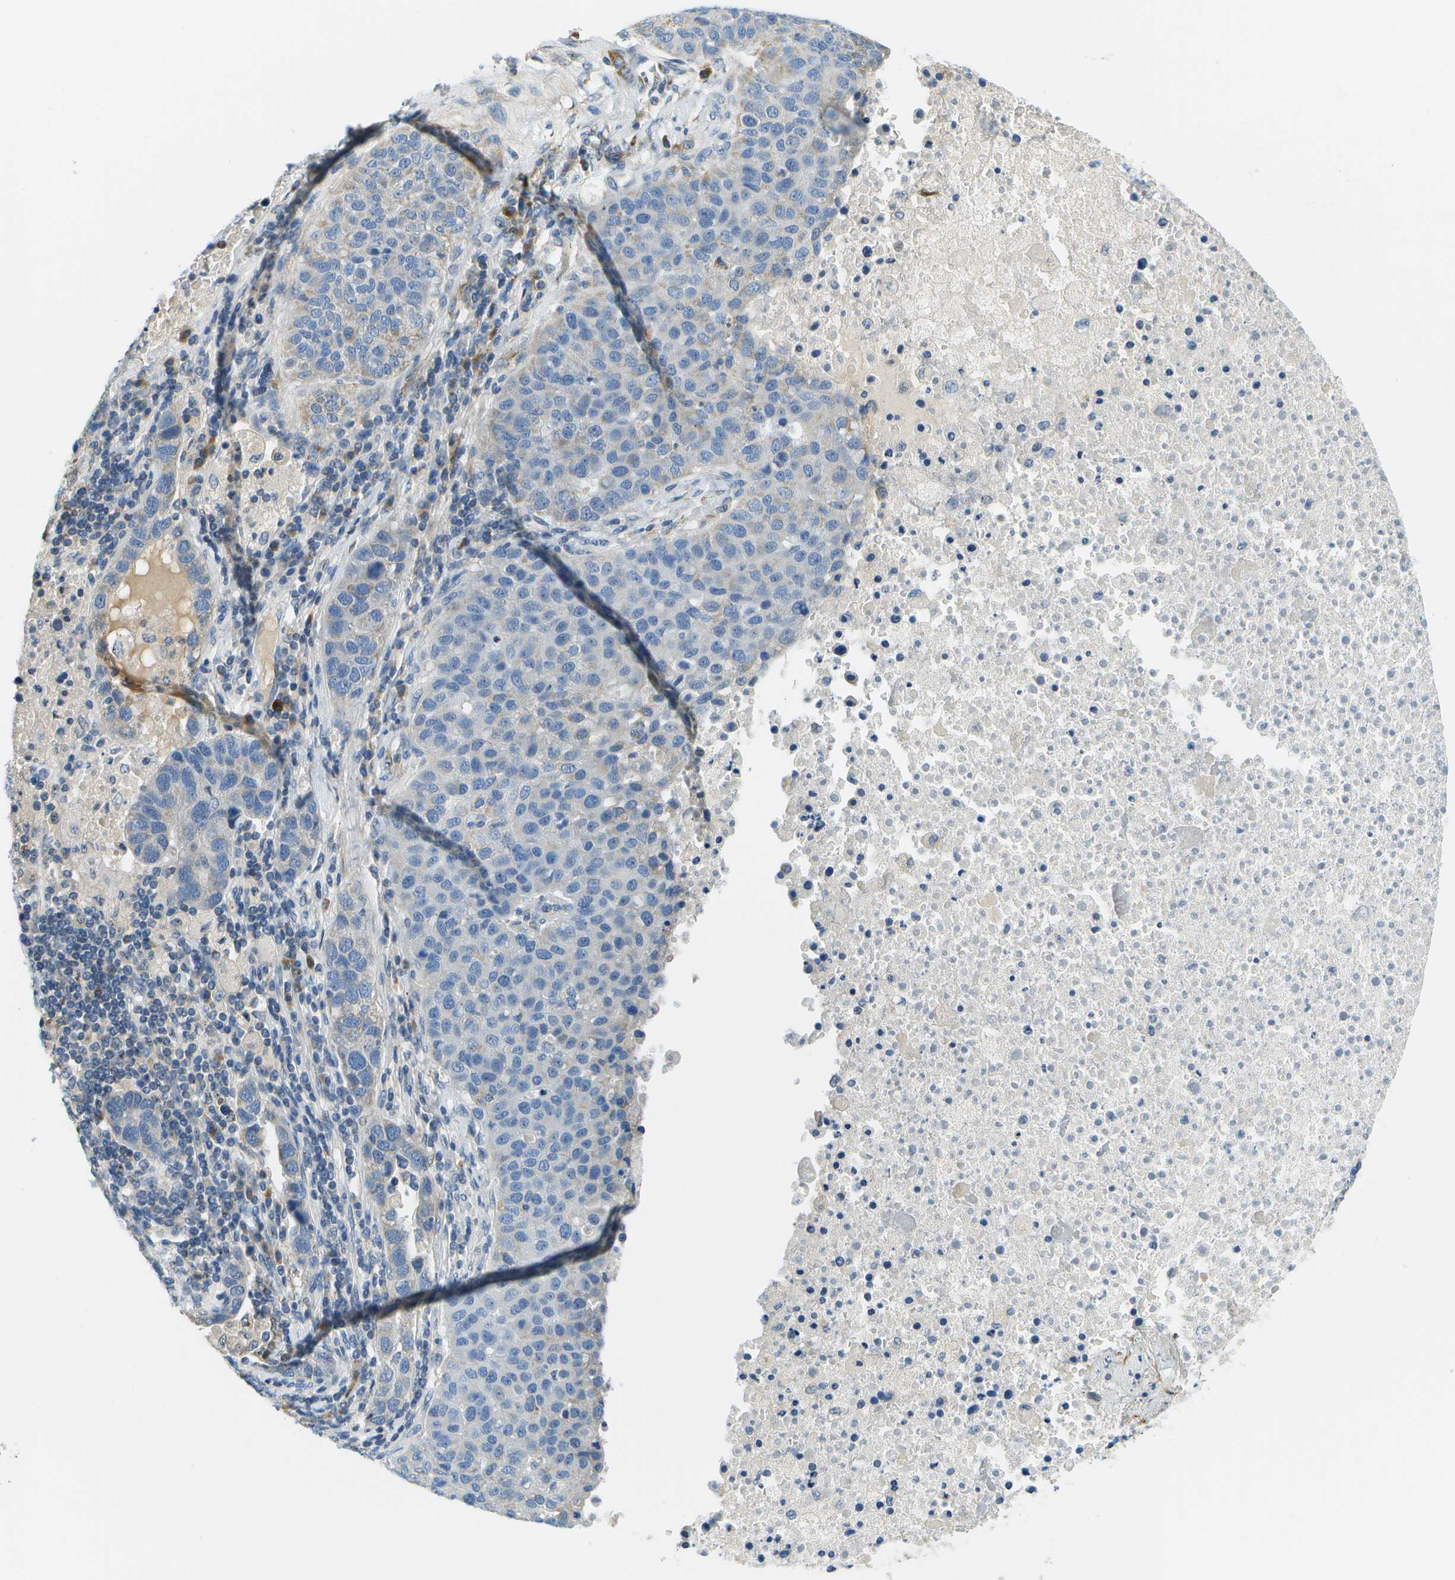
{"staining": {"intensity": "weak", "quantity": "<25%", "location": "cytoplasmic/membranous"}, "tissue": "pancreatic cancer", "cell_type": "Tumor cells", "image_type": "cancer", "snomed": [{"axis": "morphology", "description": "Adenocarcinoma, NOS"}, {"axis": "topography", "description": "Pancreas"}], "caption": "Pancreatic cancer was stained to show a protein in brown. There is no significant staining in tumor cells.", "gene": "PTGIS", "patient": {"sex": "female", "age": 61}}